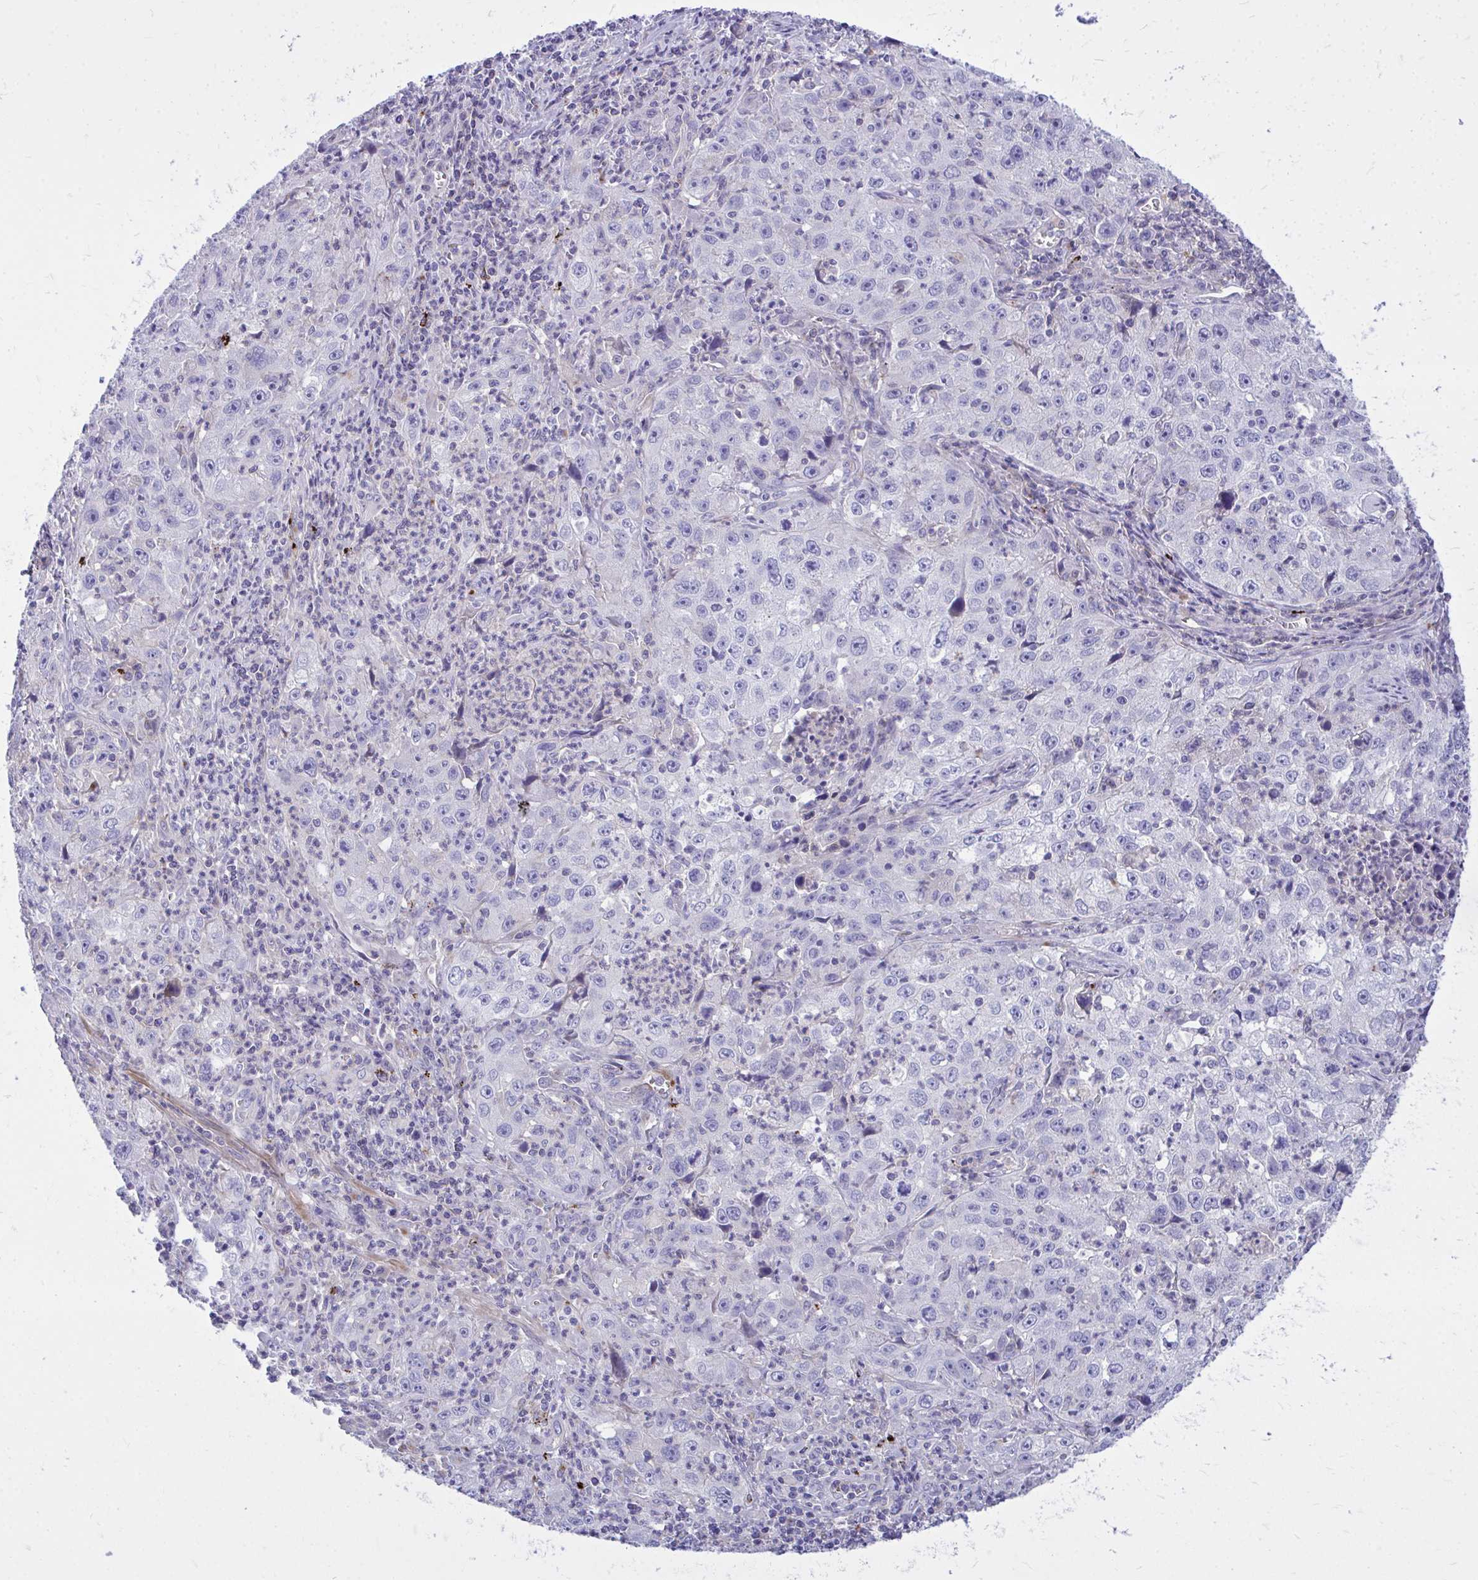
{"staining": {"intensity": "negative", "quantity": "none", "location": "none"}, "tissue": "lung cancer", "cell_type": "Tumor cells", "image_type": "cancer", "snomed": [{"axis": "morphology", "description": "Squamous cell carcinoma, NOS"}, {"axis": "topography", "description": "Lung"}], "caption": "Lung cancer was stained to show a protein in brown. There is no significant positivity in tumor cells.", "gene": "TP53I11", "patient": {"sex": "male", "age": 71}}